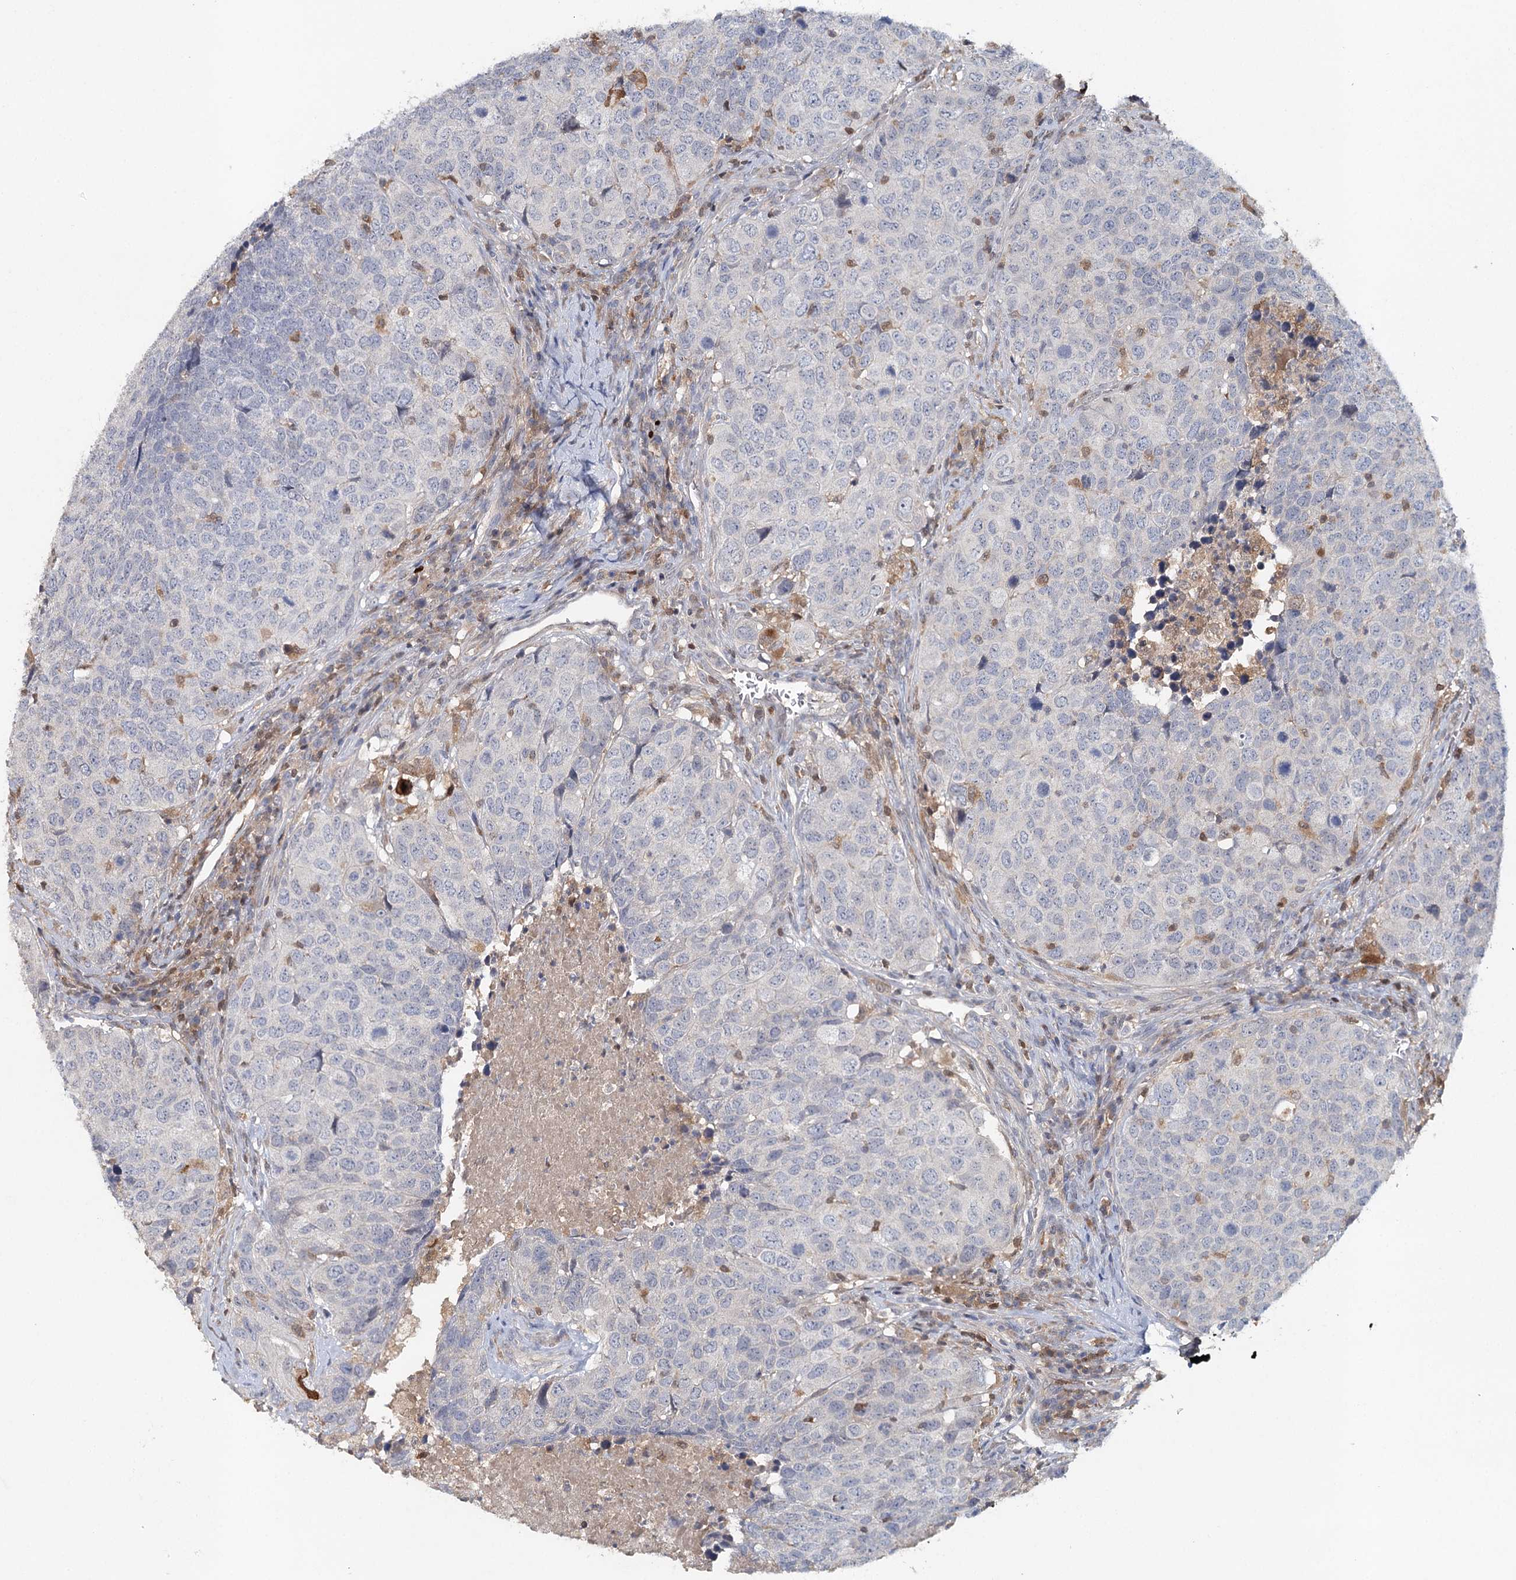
{"staining": {"intensity": "negative", "quantity": "none", "location": "none"}, "tissue": "head and neck cancer", "cell_type": "Tumor cells", "image_type": "cancer", "snomed": [{"axis": "morphology", "description": "Squamous cell carcinoma, NOS"}, {"axis": "topography", "description": "Head-Neck"}], "caption": "High magnification brightfield microscopy of head and neck squamous cell carcinoma stained with DAB (brown) and counterstained with hematoxylin (blue): tumor cells show no significant staining.", "gene": "SLC41A2", "patient": {"sex": "male", "age": 66}}